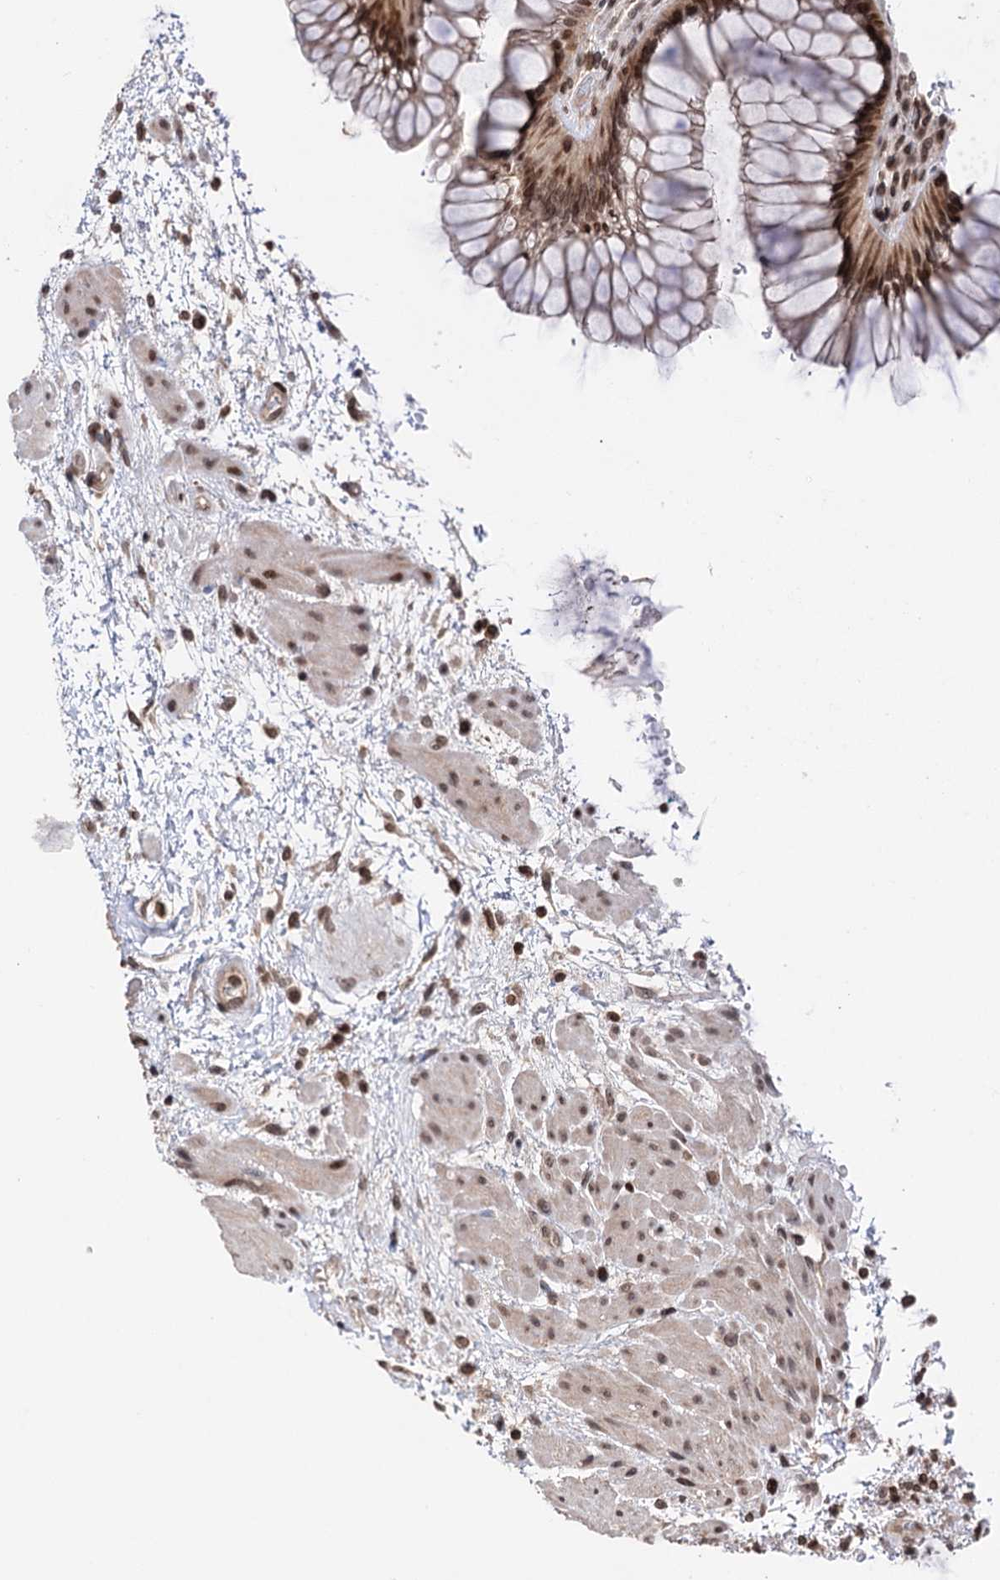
{"staining": {"intensity": "moderate", "quantity": ">75%", "location": "cytoplasmic/membranous,nuclear"}, "tissue": "rectum", "cell_type": "Glandular cells", "image_type": "normal", "snomed": [{"axis": "morphology", "description": "Normal tissue, NOS"}, {"axis": "topography", "description": "Rectum"}], "caption": "Rectum stained with DAB (3,3'-diaminobenzidine) IHC shows medium levels of moderate cytoplasmic/membranous,nuclear expression in about >75% of glandular cells.", "gene": "CCDC77", "patient": {"sex": "male", "age": 51}}